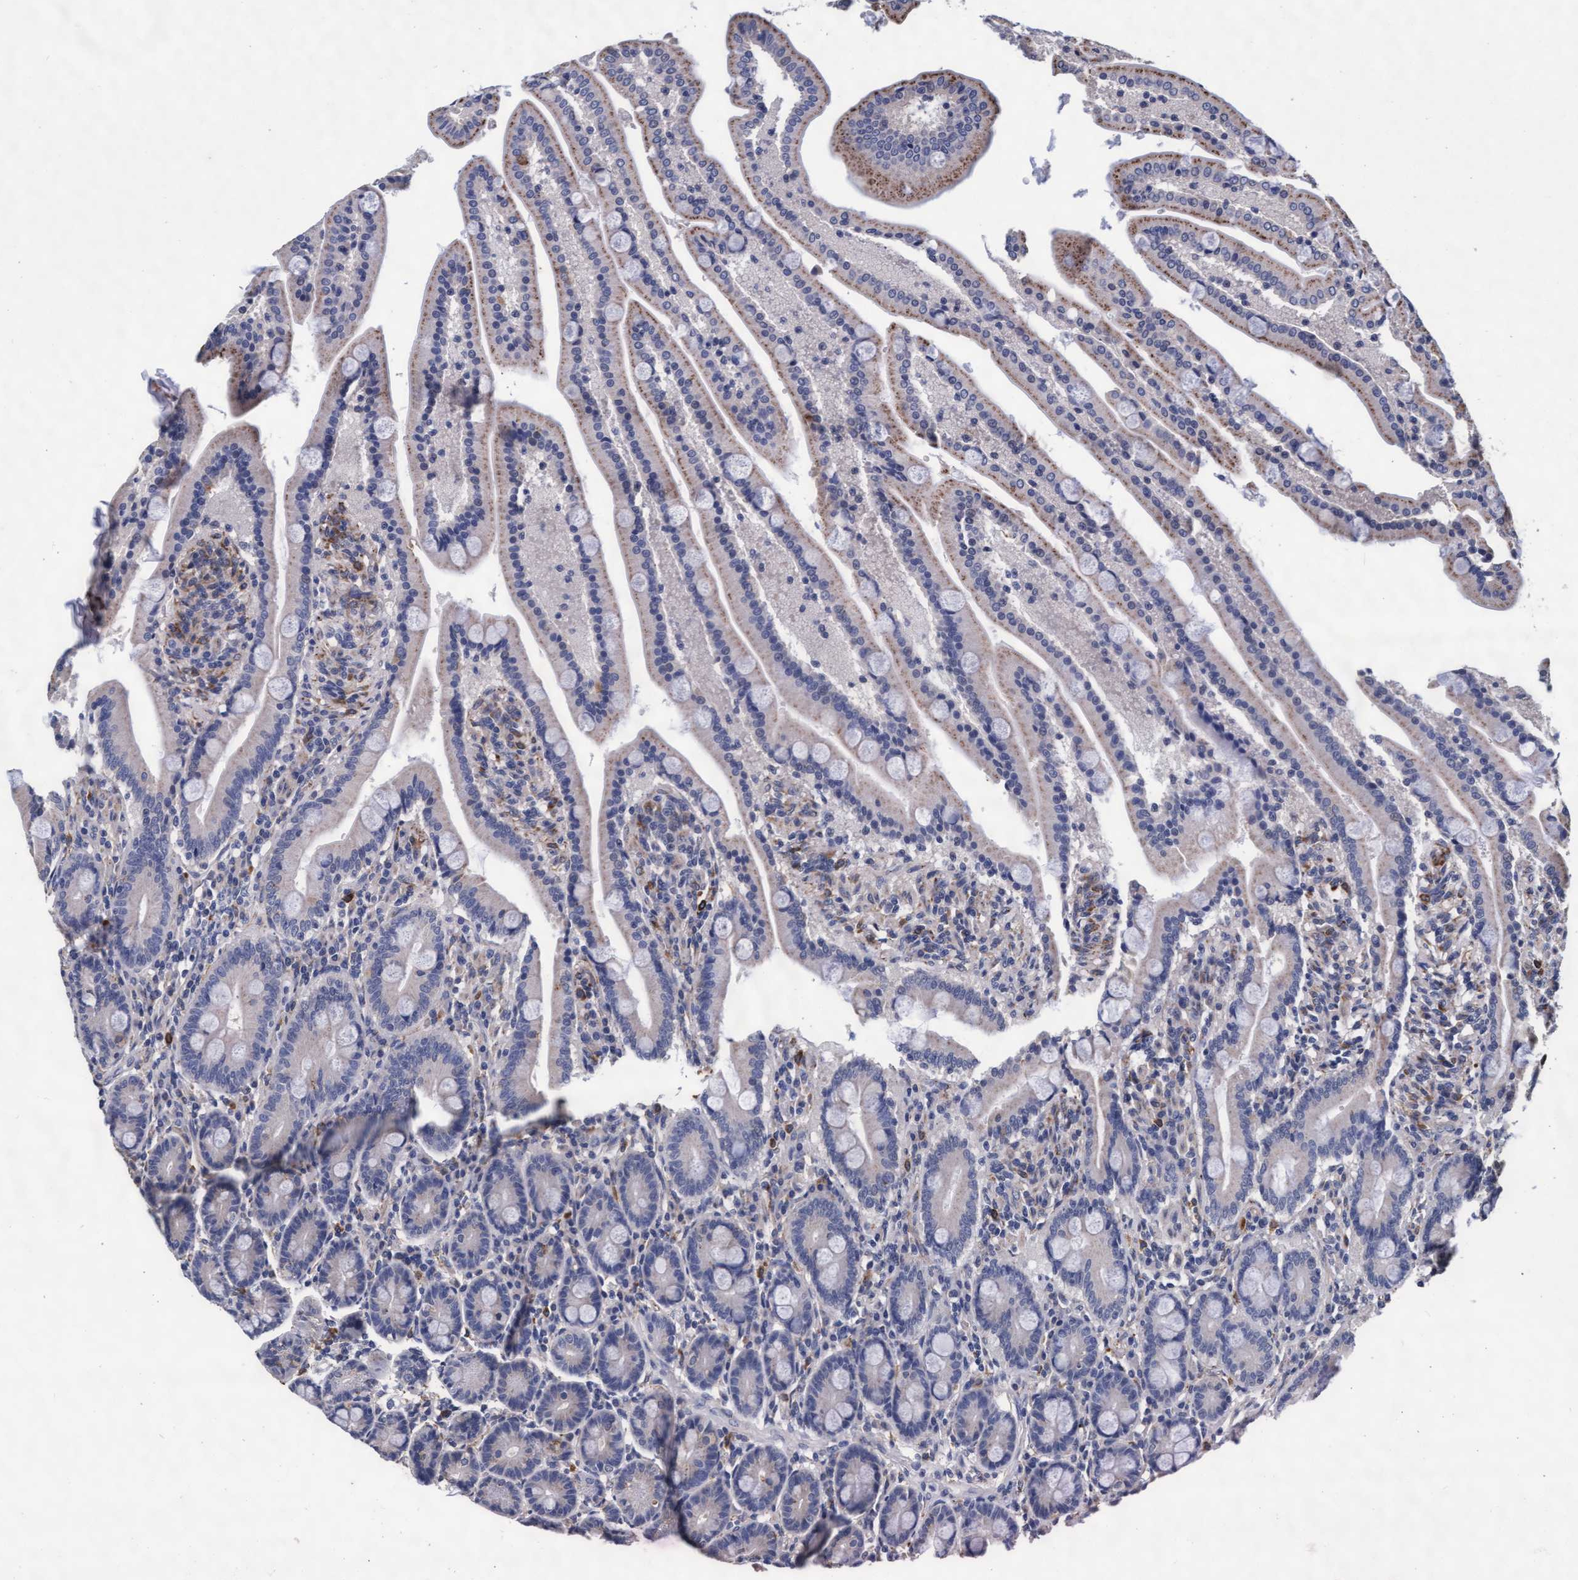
{"staining": {"intensity": "weak", "quantity": "<25%", "location": "cytoplasmic/membranous"}, "tissue": "duodenum", "cell_type": "Glandular cells", "image_type": "normal", "snomed": [{"axis": "morphology", "description": "Normal tissue, NOS"}, {"axis": "topography", "description": "Duodenum"}], "caption": "This is an immunohistochemistry (IHC) micrograph of unremarkable duodenum. There is no staining in glandular cells.", "gene": "CPQ", "patient": {"sex": "male", "age": 54}}